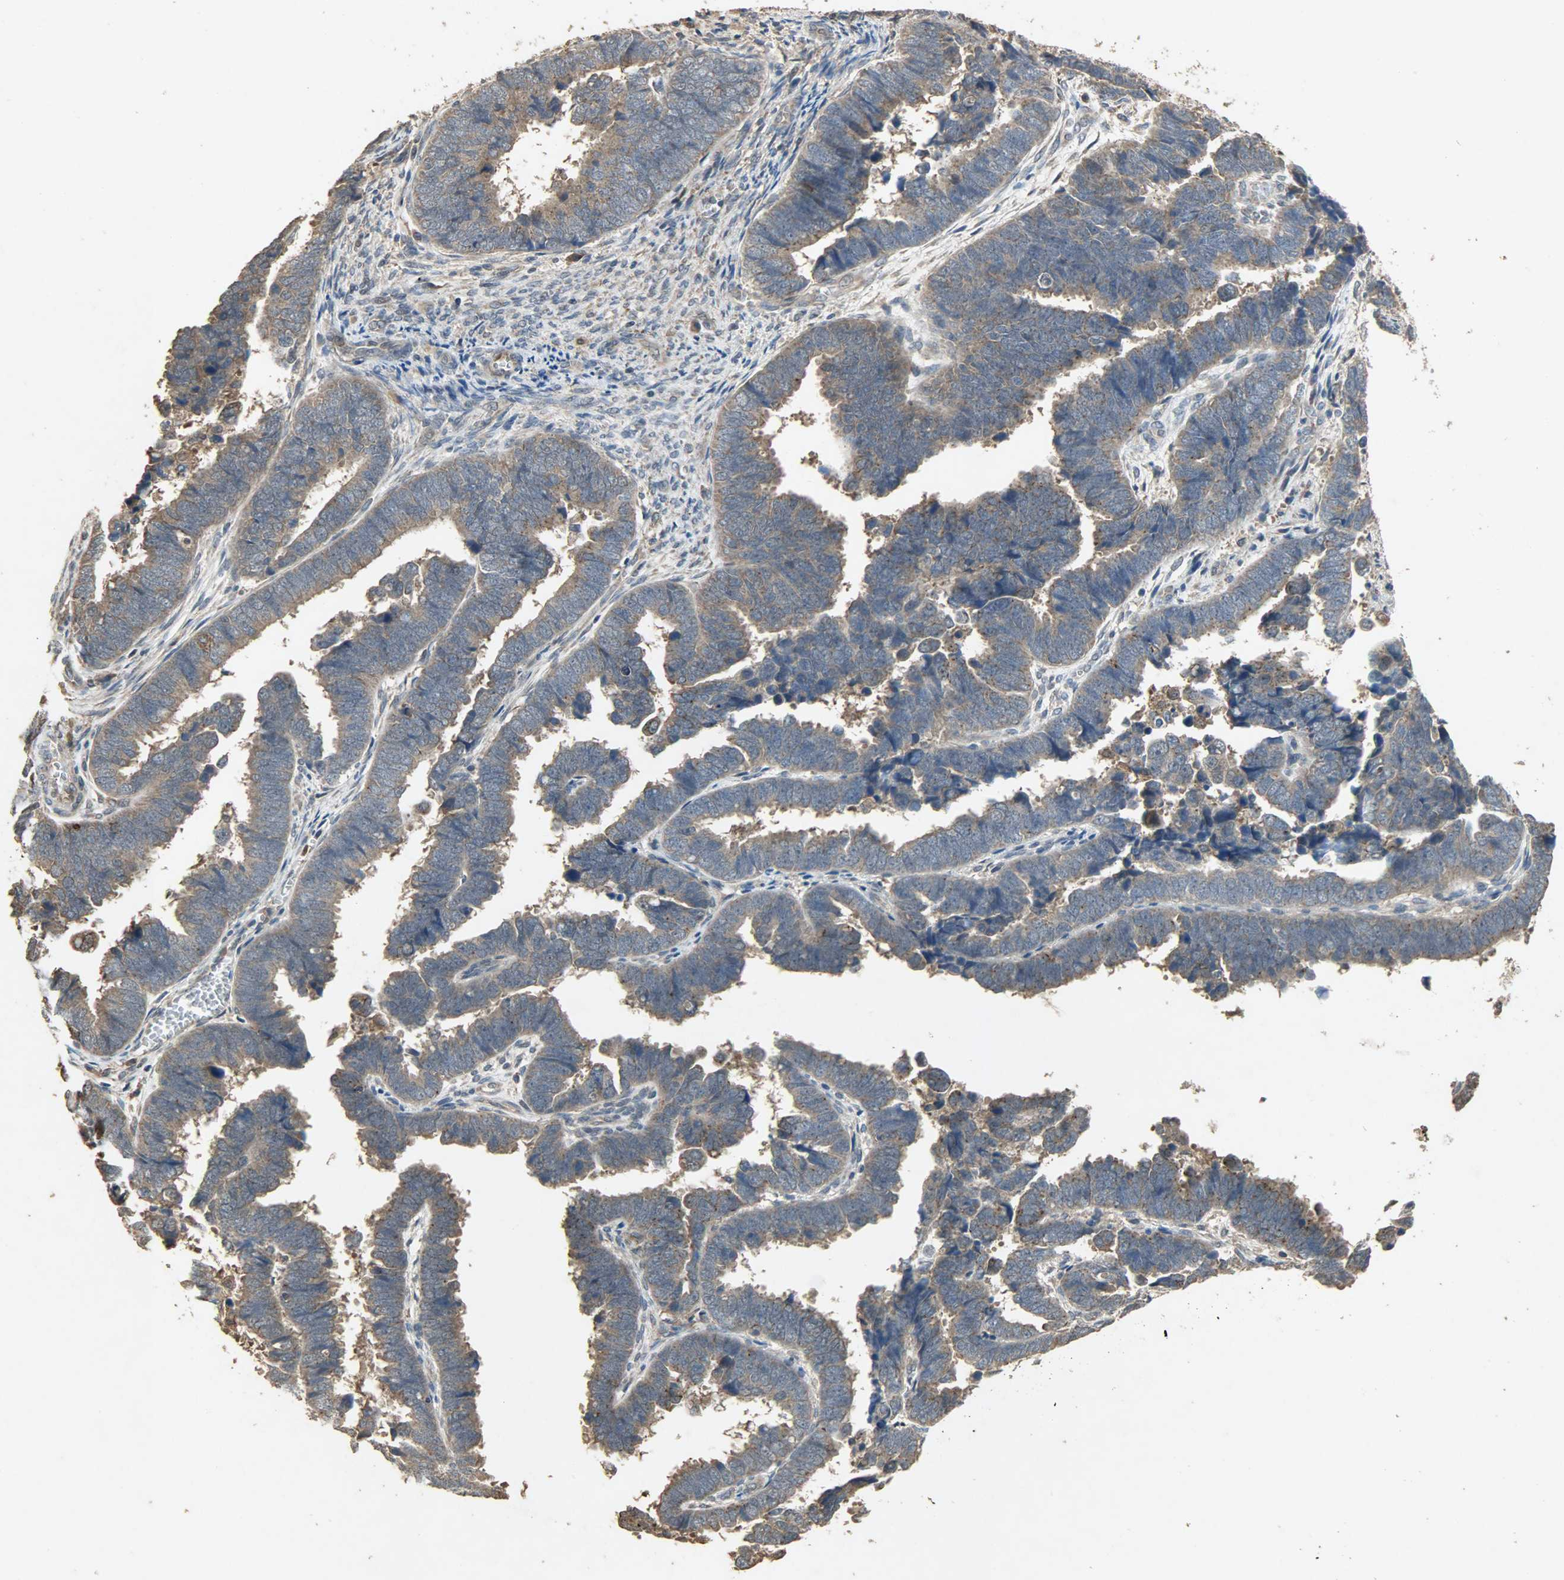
{"staining": {"intensity": "moderate", "quantity": ">75%", "location": "cytoplasmic/membranous"}, "tissue": "endometrial cancer", "cell_type": "Tumor cells", "image_type": "cancer", "snomed": [{"axis": "morphology", "description": "Adenocarcinoma, NOS"}, {"axis": "topography", "description": "Endometrium"}], "caption": "Immunohistochemical staining of human endometrial cancer exhibits medium levels of moderate cytoplasmic/membranous expression in about >75% of tumor cells.", "gene": "CDKN2C", "patient": {"sex": "female", "age": 75}}